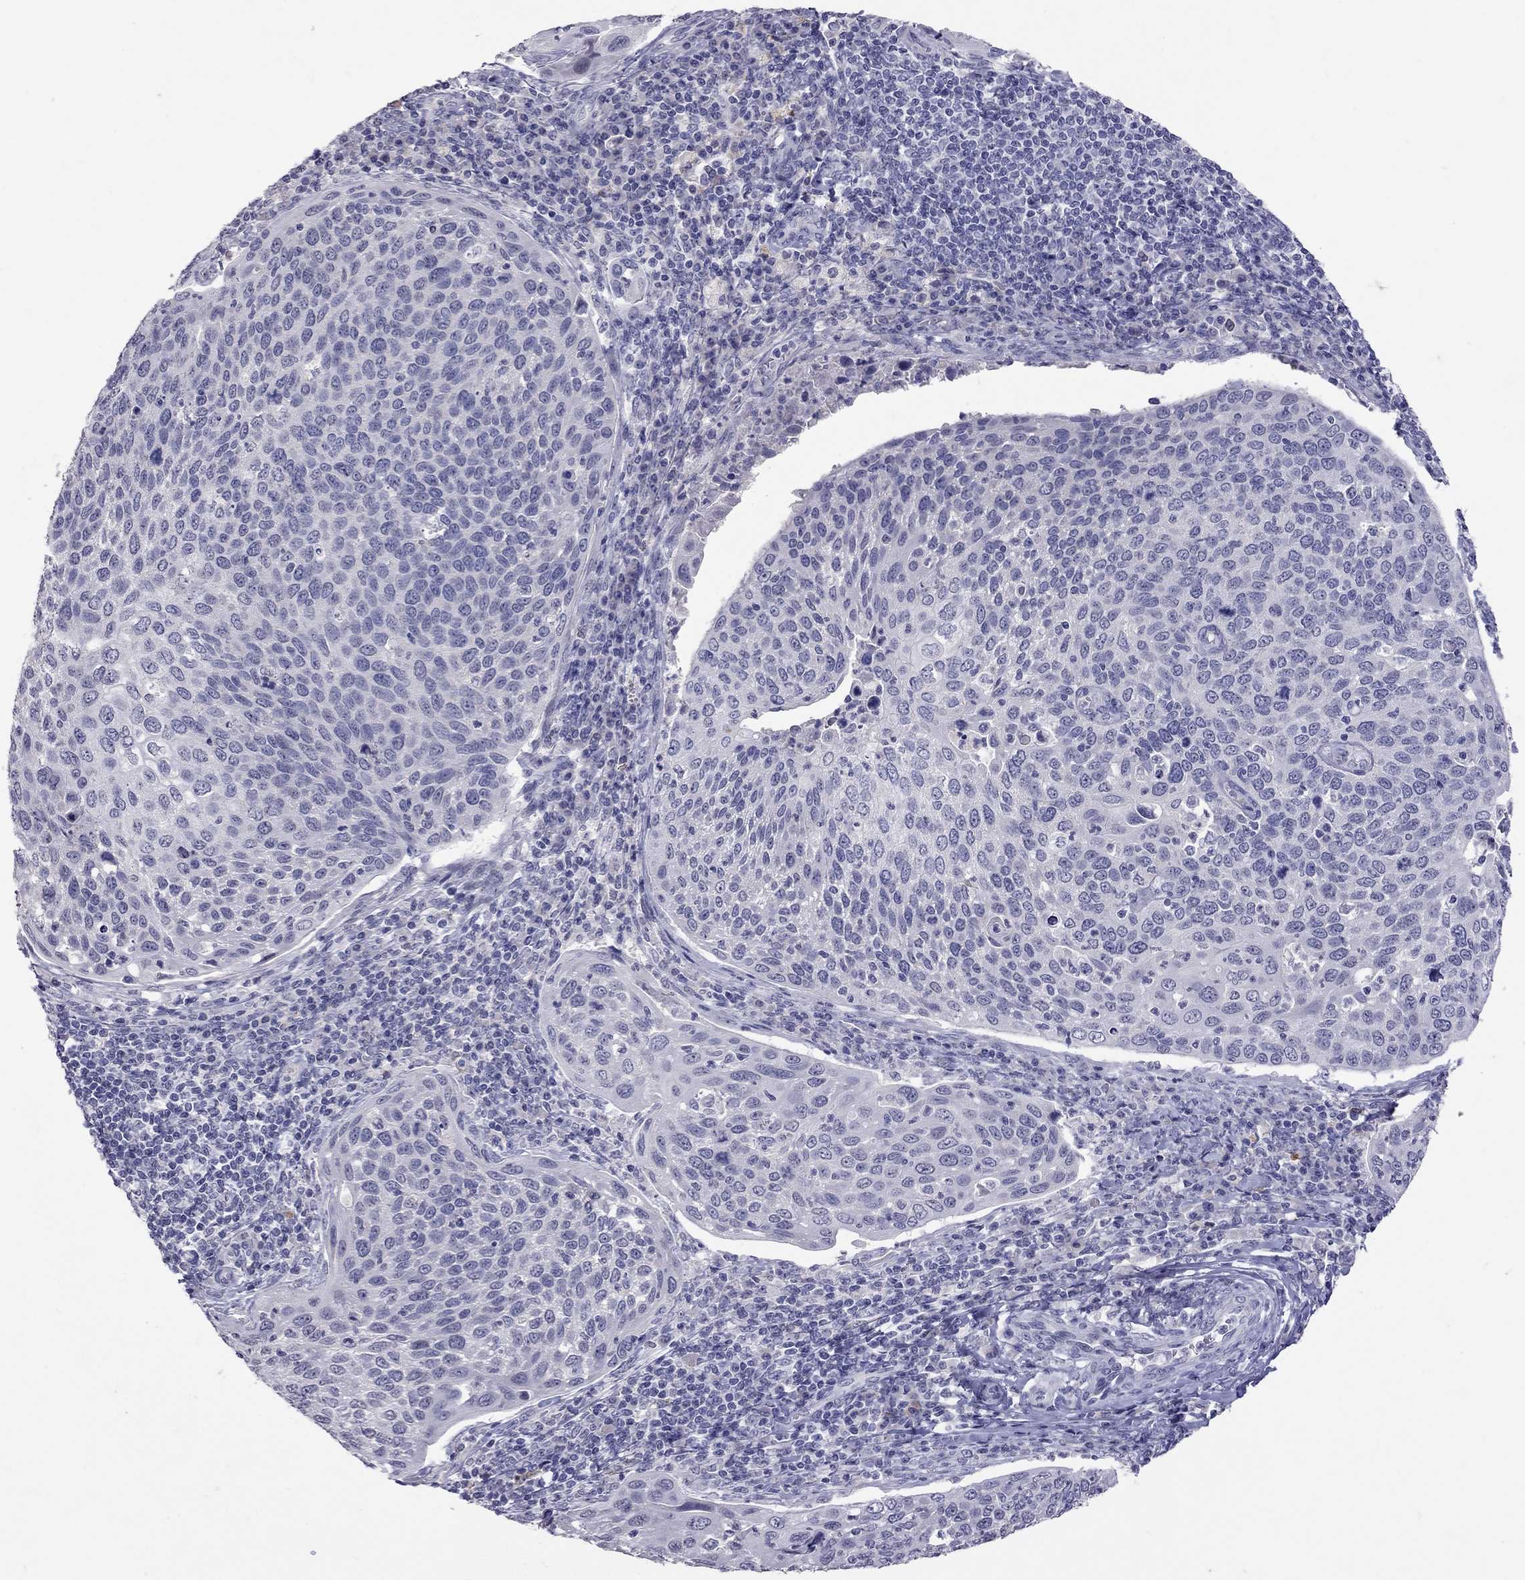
{"staining": {"intensity": "negative", "quantity": "none", "location": "none"}, "tissue": "cervical cancer", "cell_type": "Tumor cells", "image_type": "cancer", "snomed": [{"axis": "morphology", "description": "Squamous cell carcinoma, NOS"}, {"axis": "topography", "description": "Cervix"}], "caption": "A high-resolution micrograph shows immunohistochemistry (IHC) staining of cervical squamous cell carcinoma, which shows no significant positivity in tumor cells. Nuclei are stained in blue.", "gene": "SLAMF1", "patient": {"sex": "female", "age": 54}}